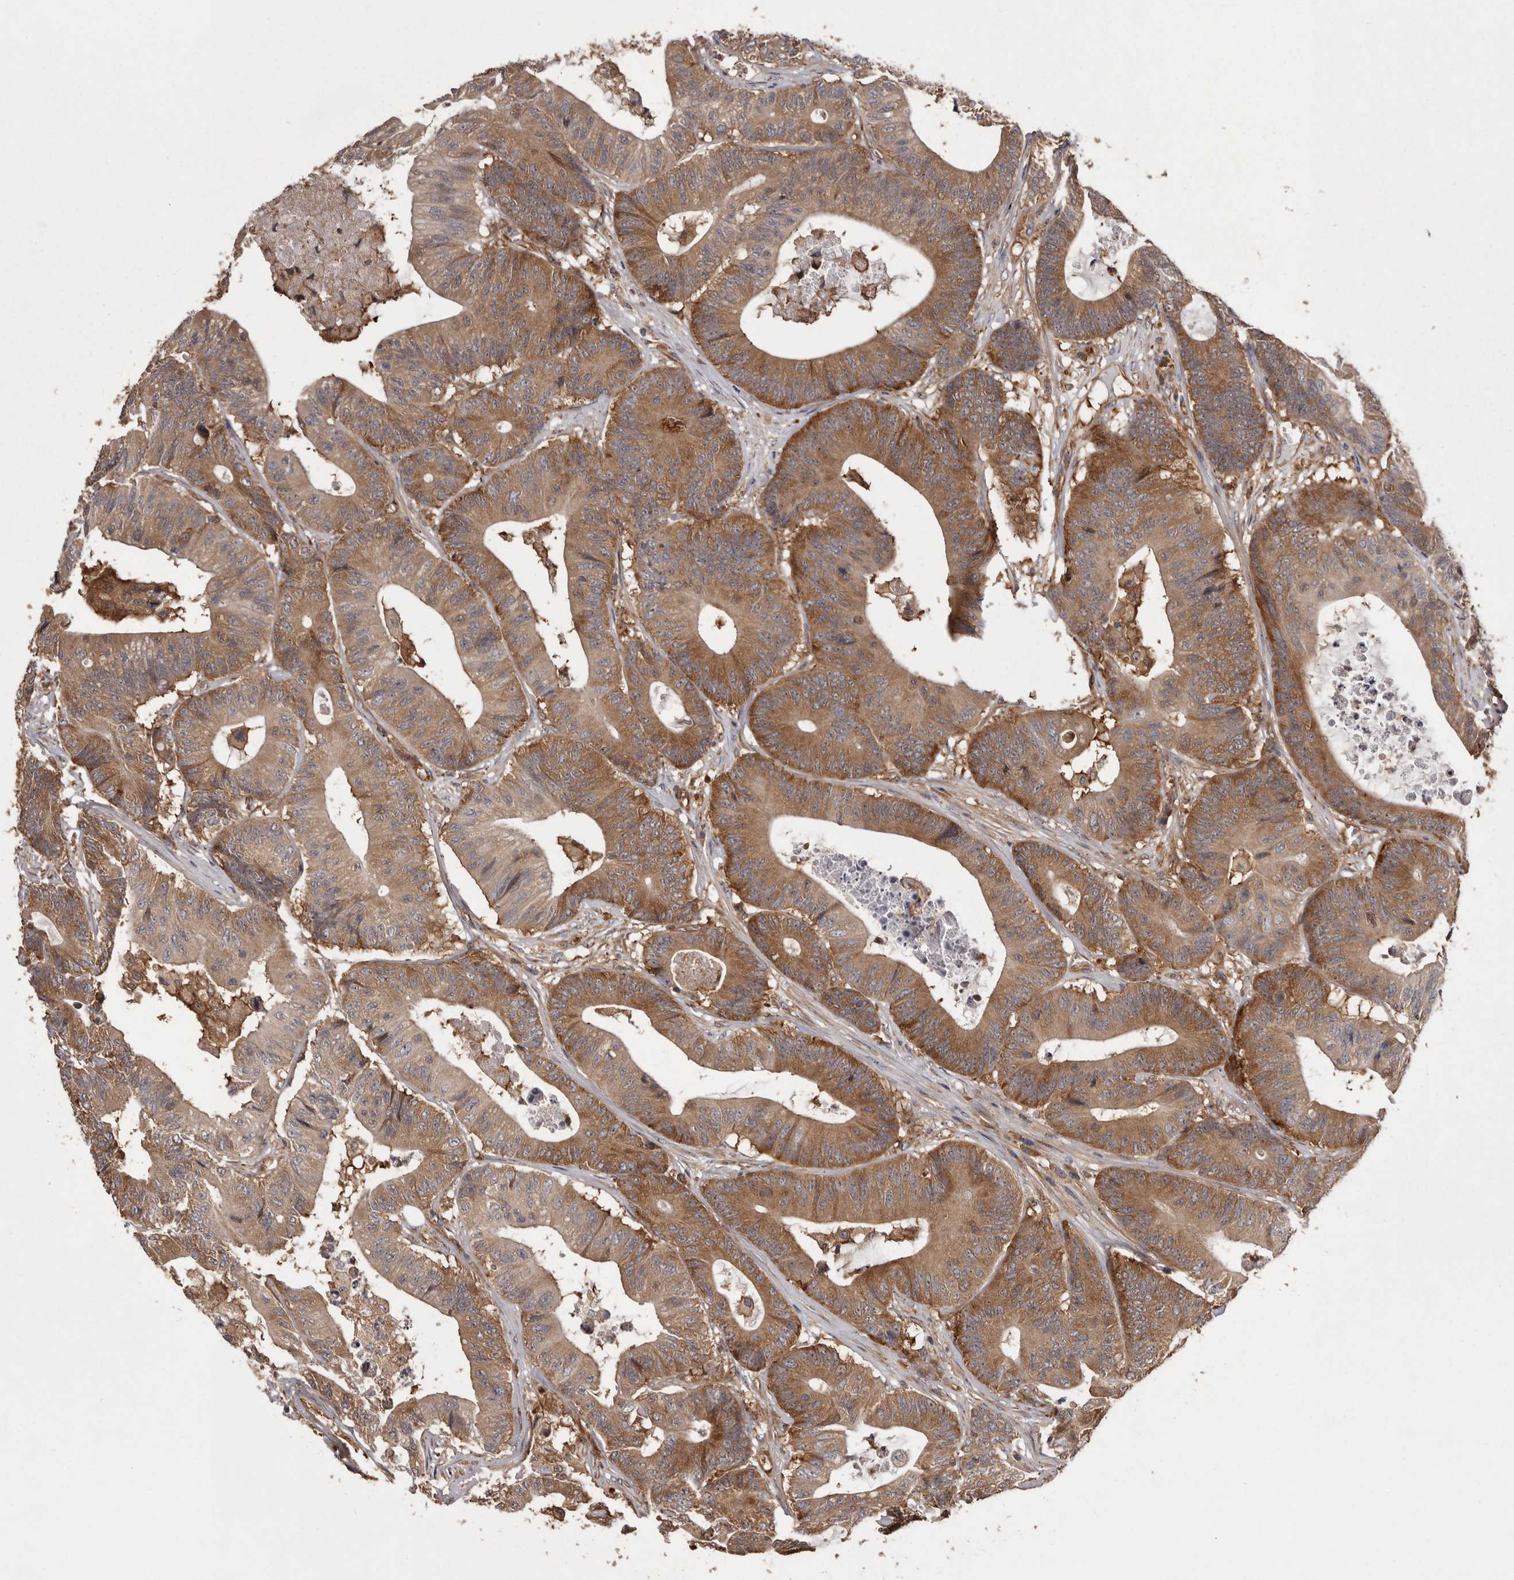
{"staining": {"intensity": "moderate", "quantity": ">75%", "location": "cytoplasmic/membranous"}, "tissue": "colorectal cancer", "cell_type": "Tumor cells", "image_type": "cancer", "snomed": [{"axis": "morphology", "description": "Adenocarcinoma, NOS"}, {"axis": "topography", "description": "Colon"}], "caption": "Colorectal cancer (adenocarcinoma) stained for a protein shows moderate cytoplasmic/membranous positivity in tumor cells.", "gene": "DARS1", "patient": {"sex": "female", "age": 84}}